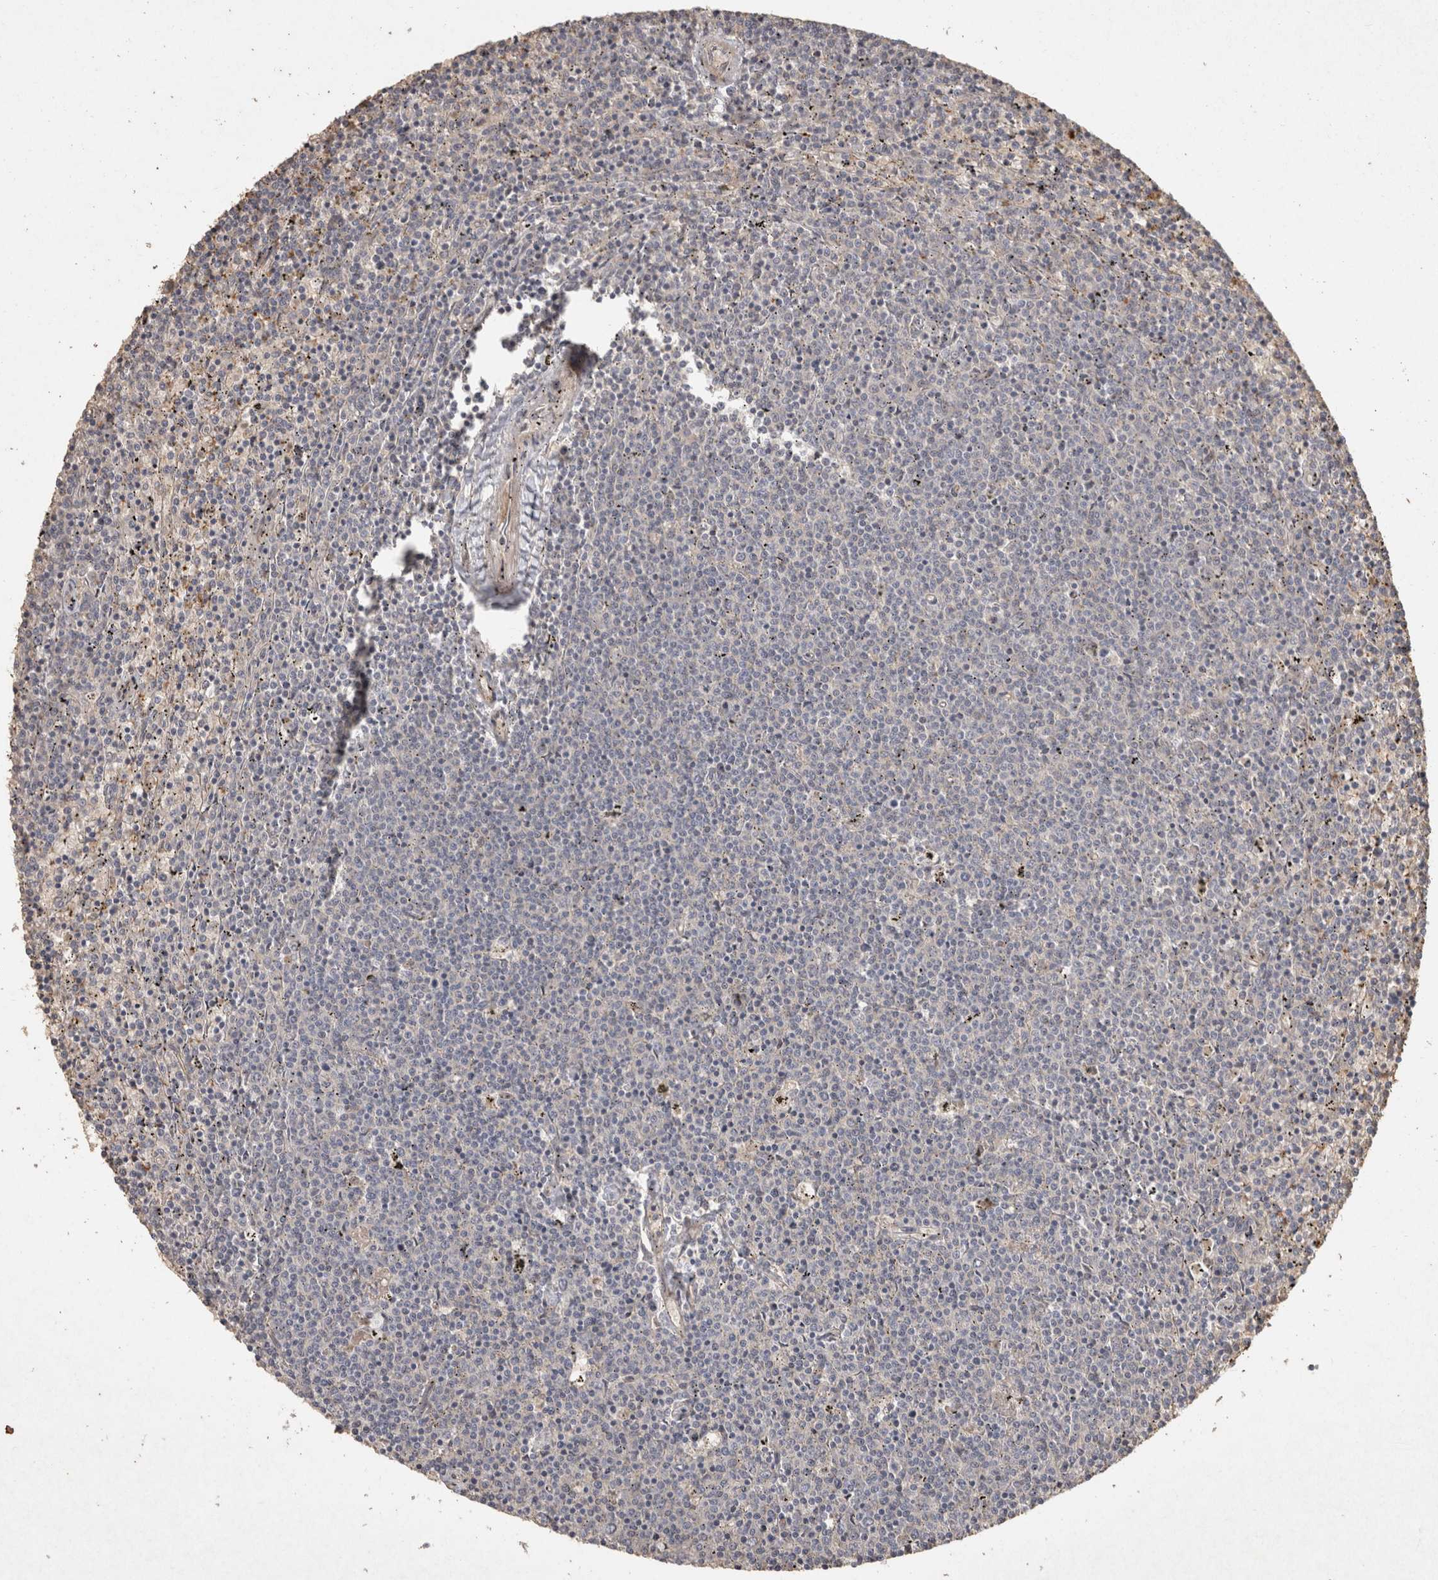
{"staining": {"intensity": "negative", "quantity": "none", "location": "none"}, "tissue": "lymphoma", "cell_type": "Tumor cells", "image_type": "cancer", "snomed": [{"axis": "morphology", "description": "Malignant lymphoma, non-Hodgkin's type, Low grade"}, {"axis": "topography", "description": "Spleen"}], "caption": "Image shows no protein expression in tumor cells of lymphoma tissue.", "gene": "OSTN", "patient": {"sex": "female", "age": 50}}